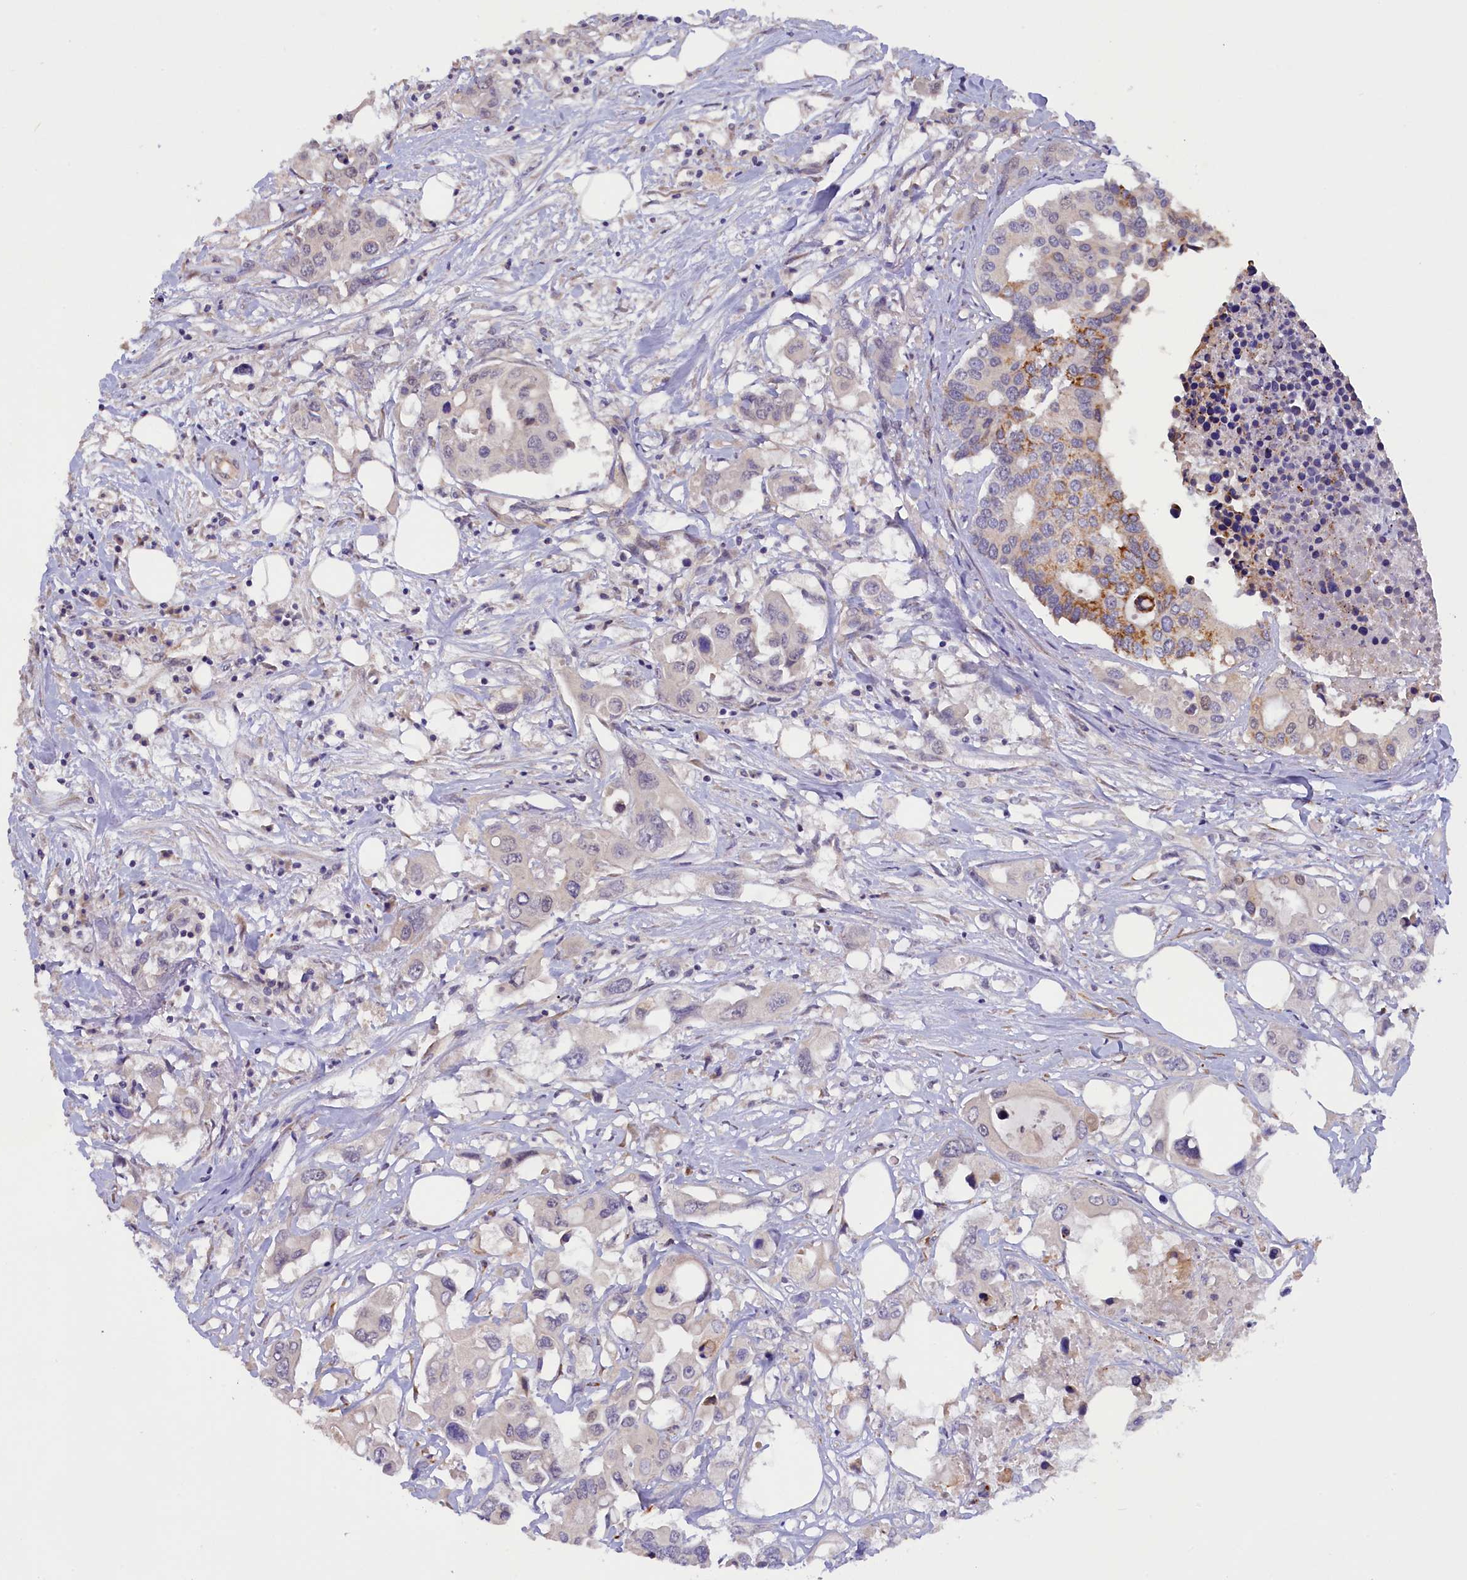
{"staining": {"intensity": "moderate", "quantity": "<25%", "location": "cytoplasmic/membranous"}, "tissue": "colorectal cancer", "cell_type": "Tumor cells", "image_type": "cancer", "snomed": [{"axis": "morphology", "description": "Adenocarcinoma, NOS"}, {"axis": "topography", "description": "Colon"}], "caption": "Human colorectal cancer stained for a protein (brown) displays moderate cytoplasmic/membranous positive expression in approximately <25% of tumor cells.", "gene": "ZSWIM4", "patient": {"sex": "male", "age": 77}}